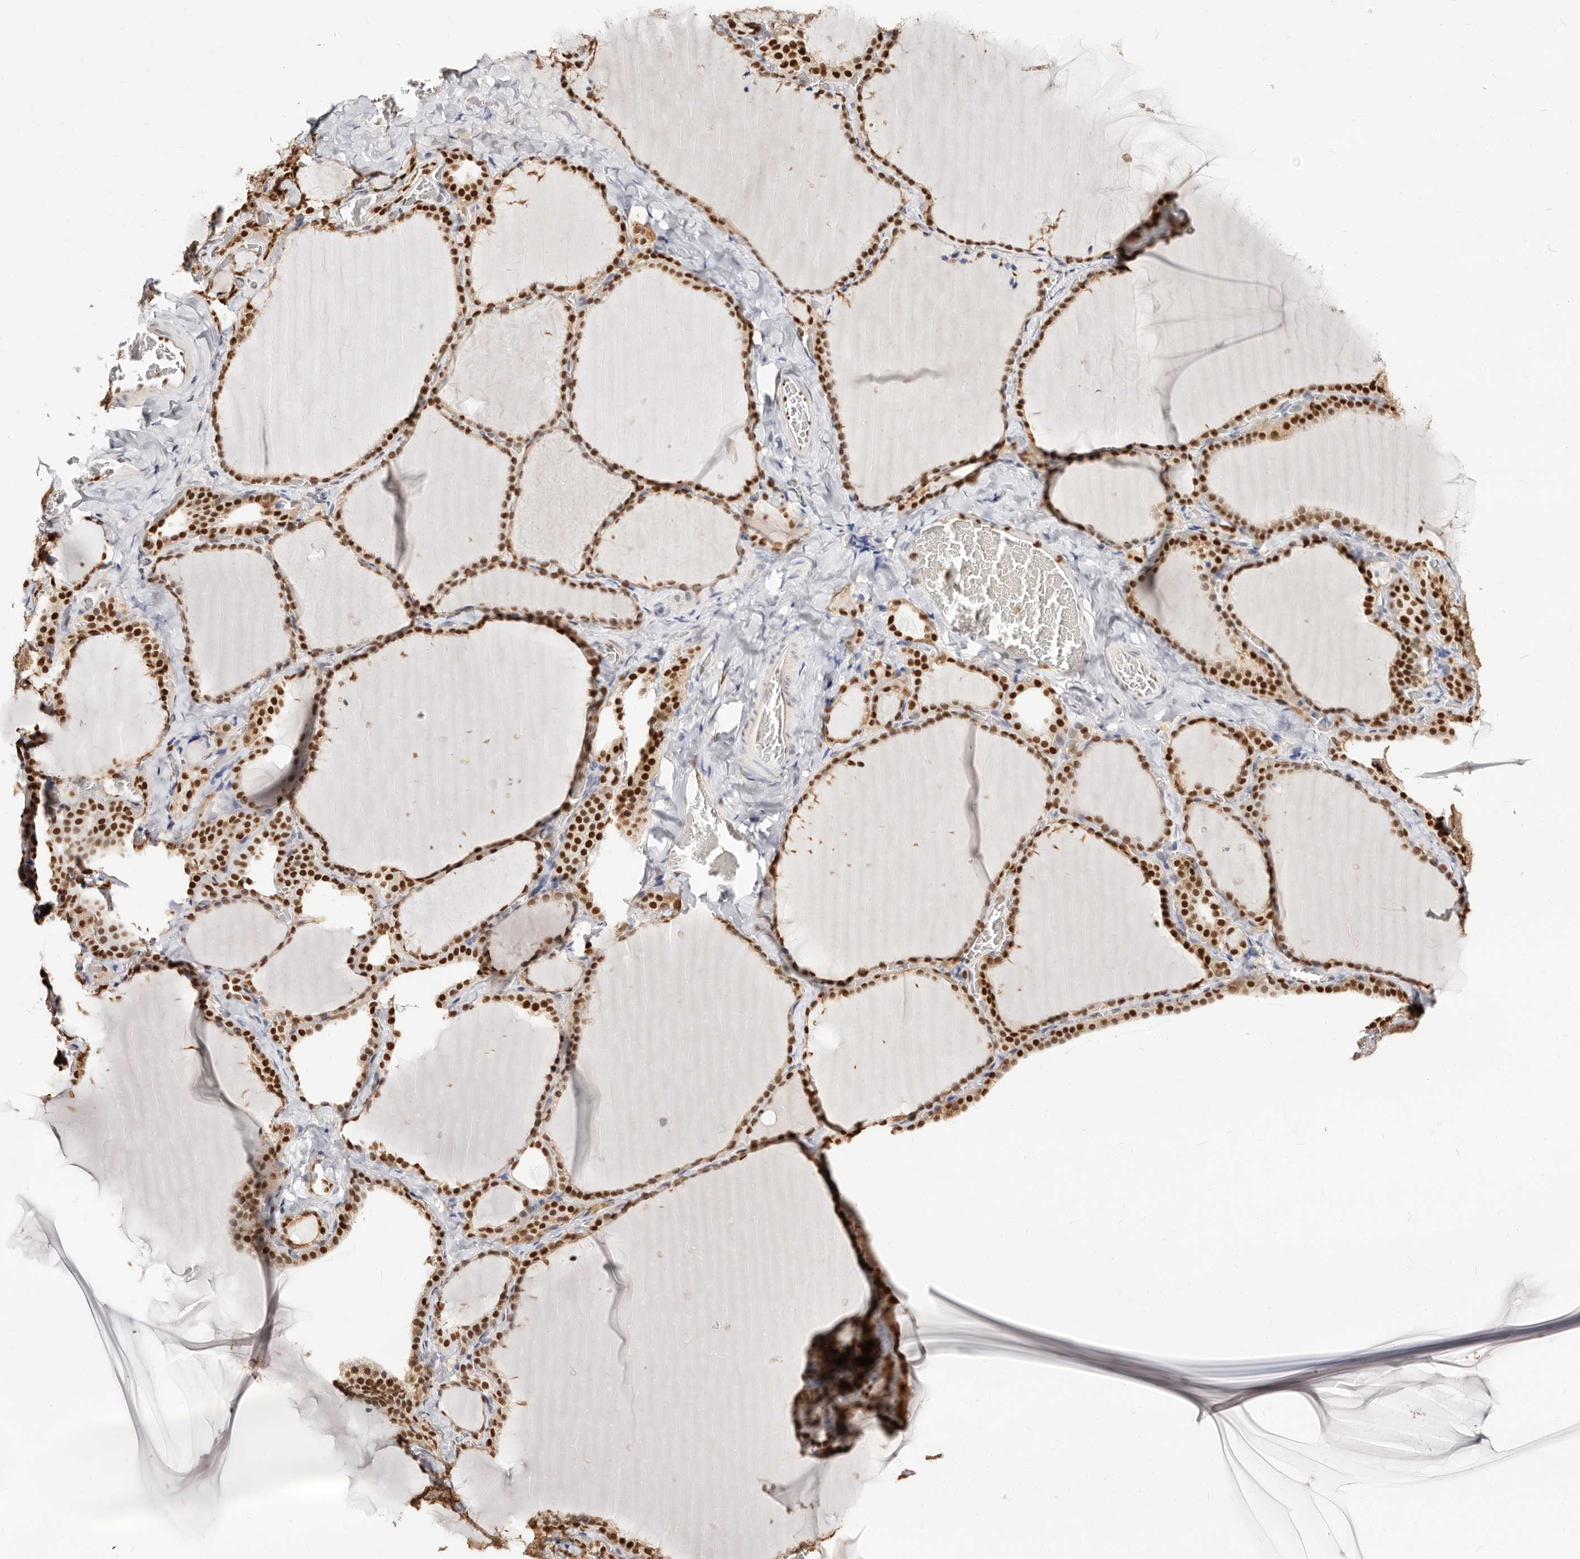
{"staining": {"intensity": "strong", "quantity": ">75%", "location": "nuclear"}, "tissue": "thyroid gland", "cell_type": "Glandular cells", "image_type": "normal", "snomed": [{"axis": "morphology", "description": "Normal tissue, NOS"}, {"axis": "topography", "description": "Thyroid gland"}], "caption": "About >75% of glandular cells in unremarkable human thyroid gland display strong nuclear protein staining as visualized by brown immunohistochemical staining.", "gene": "TKT", "patient": {"sex": "female", "age": 22}}